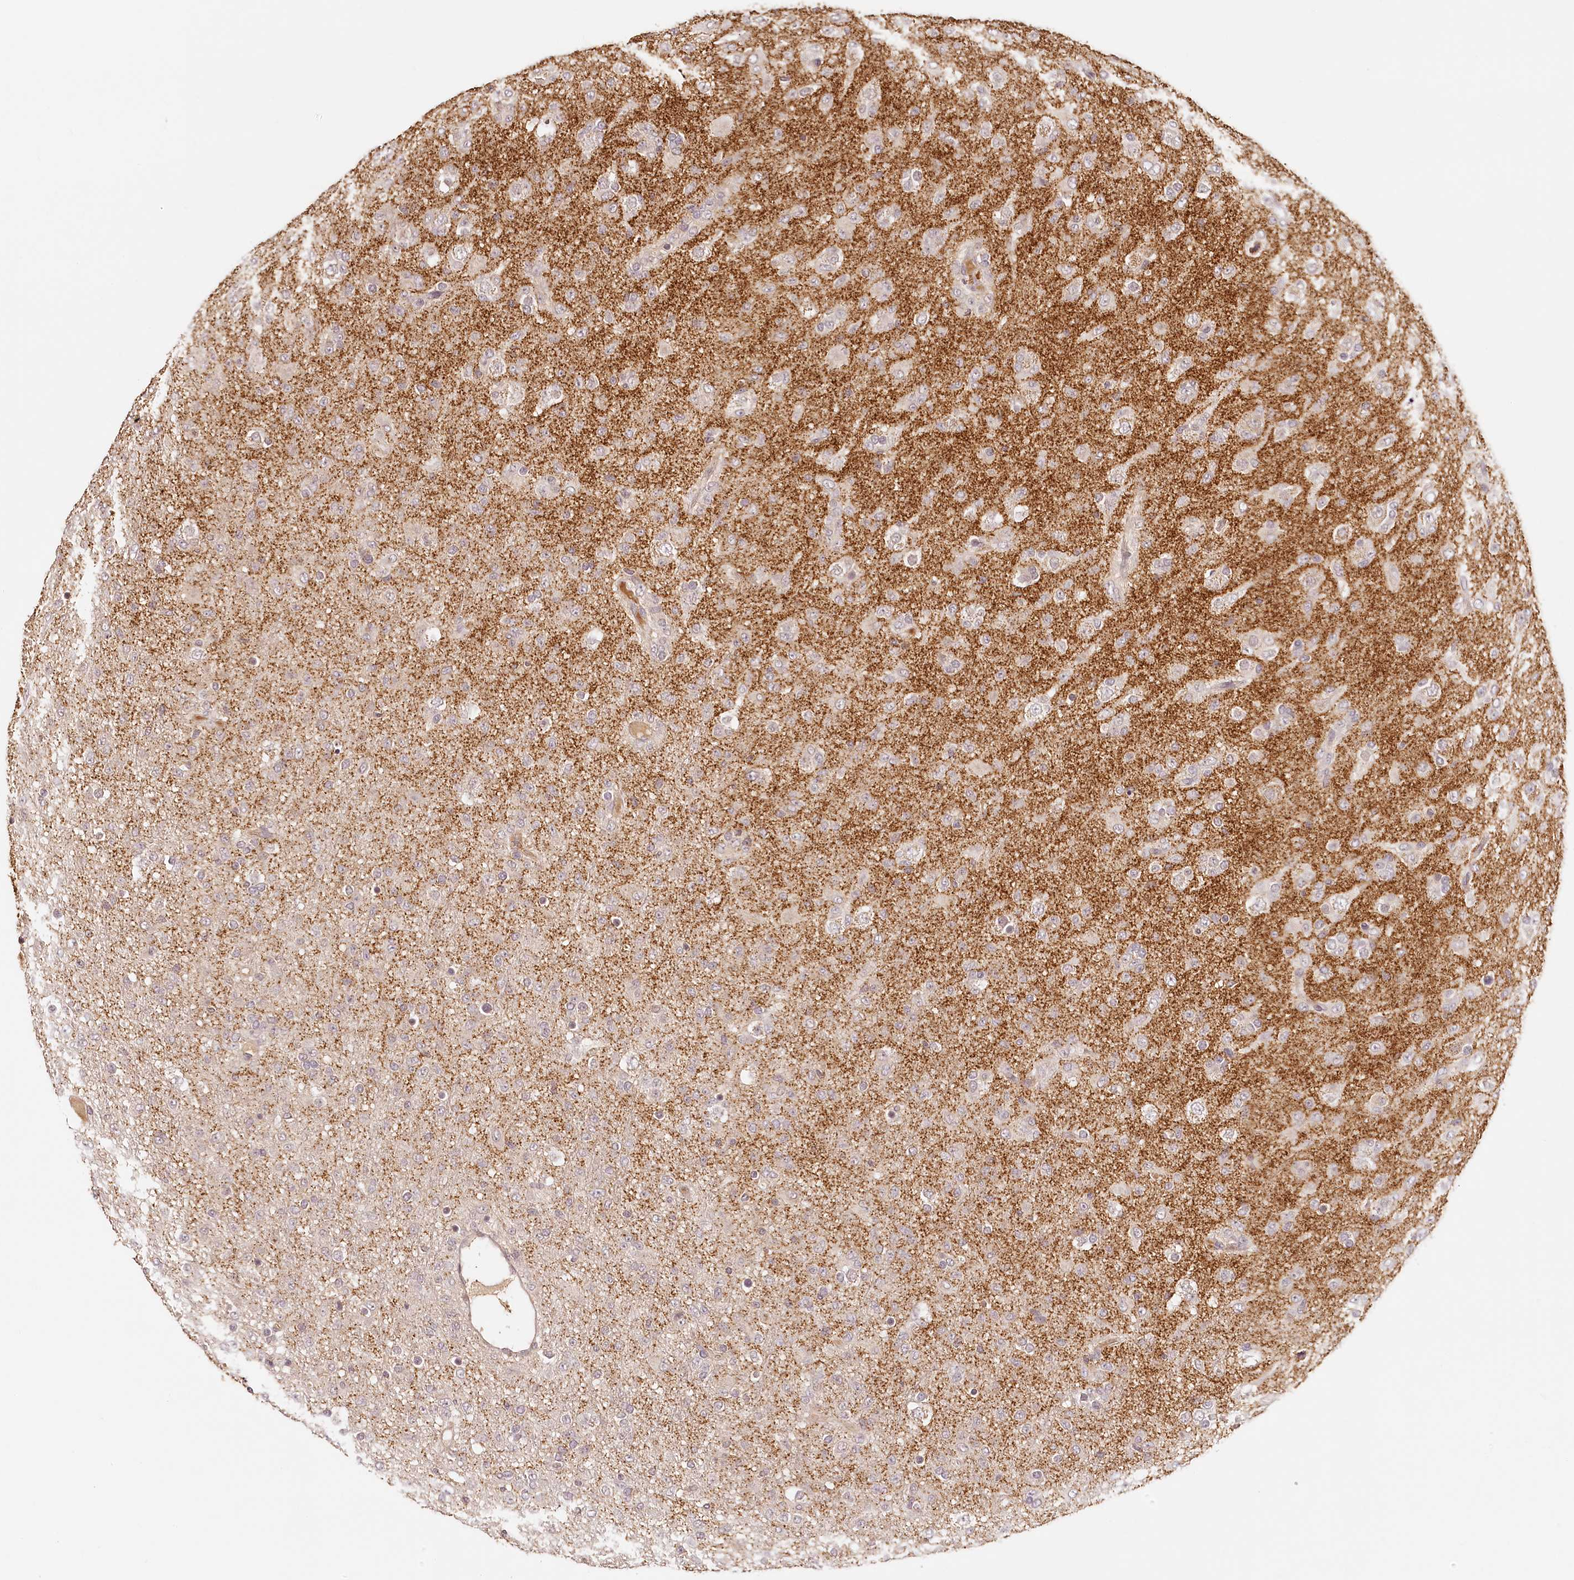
{"staining": {"intensity": "negative", "quantity": "none", "location": "none"}, "tissue": "glioma", "cell_type": "Tumor cells", "image_type": "cancer", "snomed": [{"axis": "morphology", "description": "Glioma, malignant, Low grade"}, {"axis": "topography", "description": "Brain"}], "caption": "DAB immunohistochemical staining of human malignant low-grade glioma shows no significant staining in tumor cells.", "gene": "SYNGR1", "patient": {"sex": "male", "age": 65}}